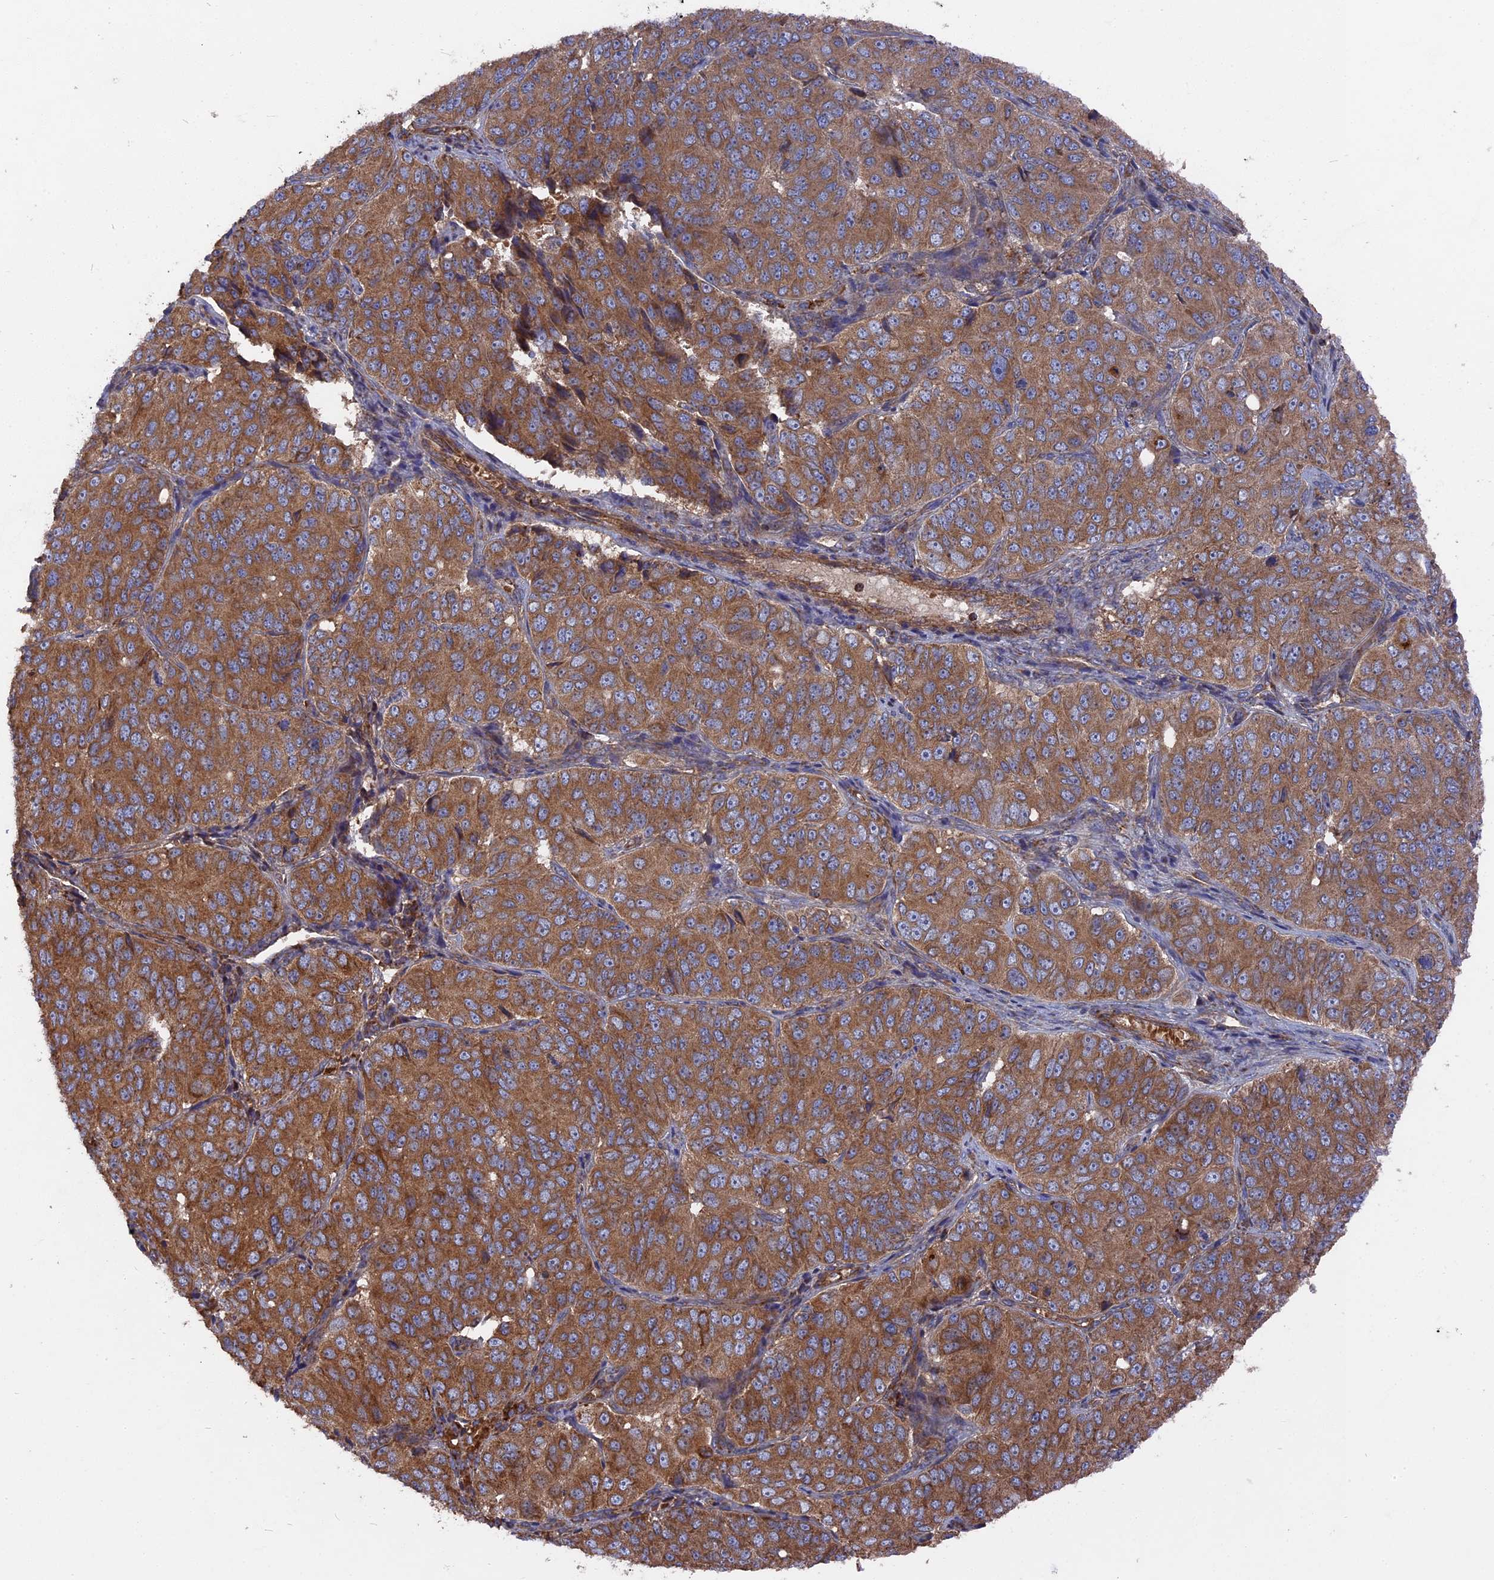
{"staining": {"intensity": "moderate", "quantity": ">75%", "location": "cytoplasmic/membranous"}, "tissue": "ovarian cancer", "cell_type": "Tumor cells", "image_type": "cancer", "snomed": [{"axis": "morphology", "description": "Carcinoma, endometroid"}, {"axis": "topography", "description": "Ovary"}], "caption": "Immunohistochemistry (DAB (3,3'-diaminobenzidine)) staining of human ovarian cancer (endometroid carcinoma) reveals moderate cytoplasmic/membranous protein staining in about >75% of tumor cells.", "gene": "TELO2", "patient": {"sex": "female", "age": 51}}